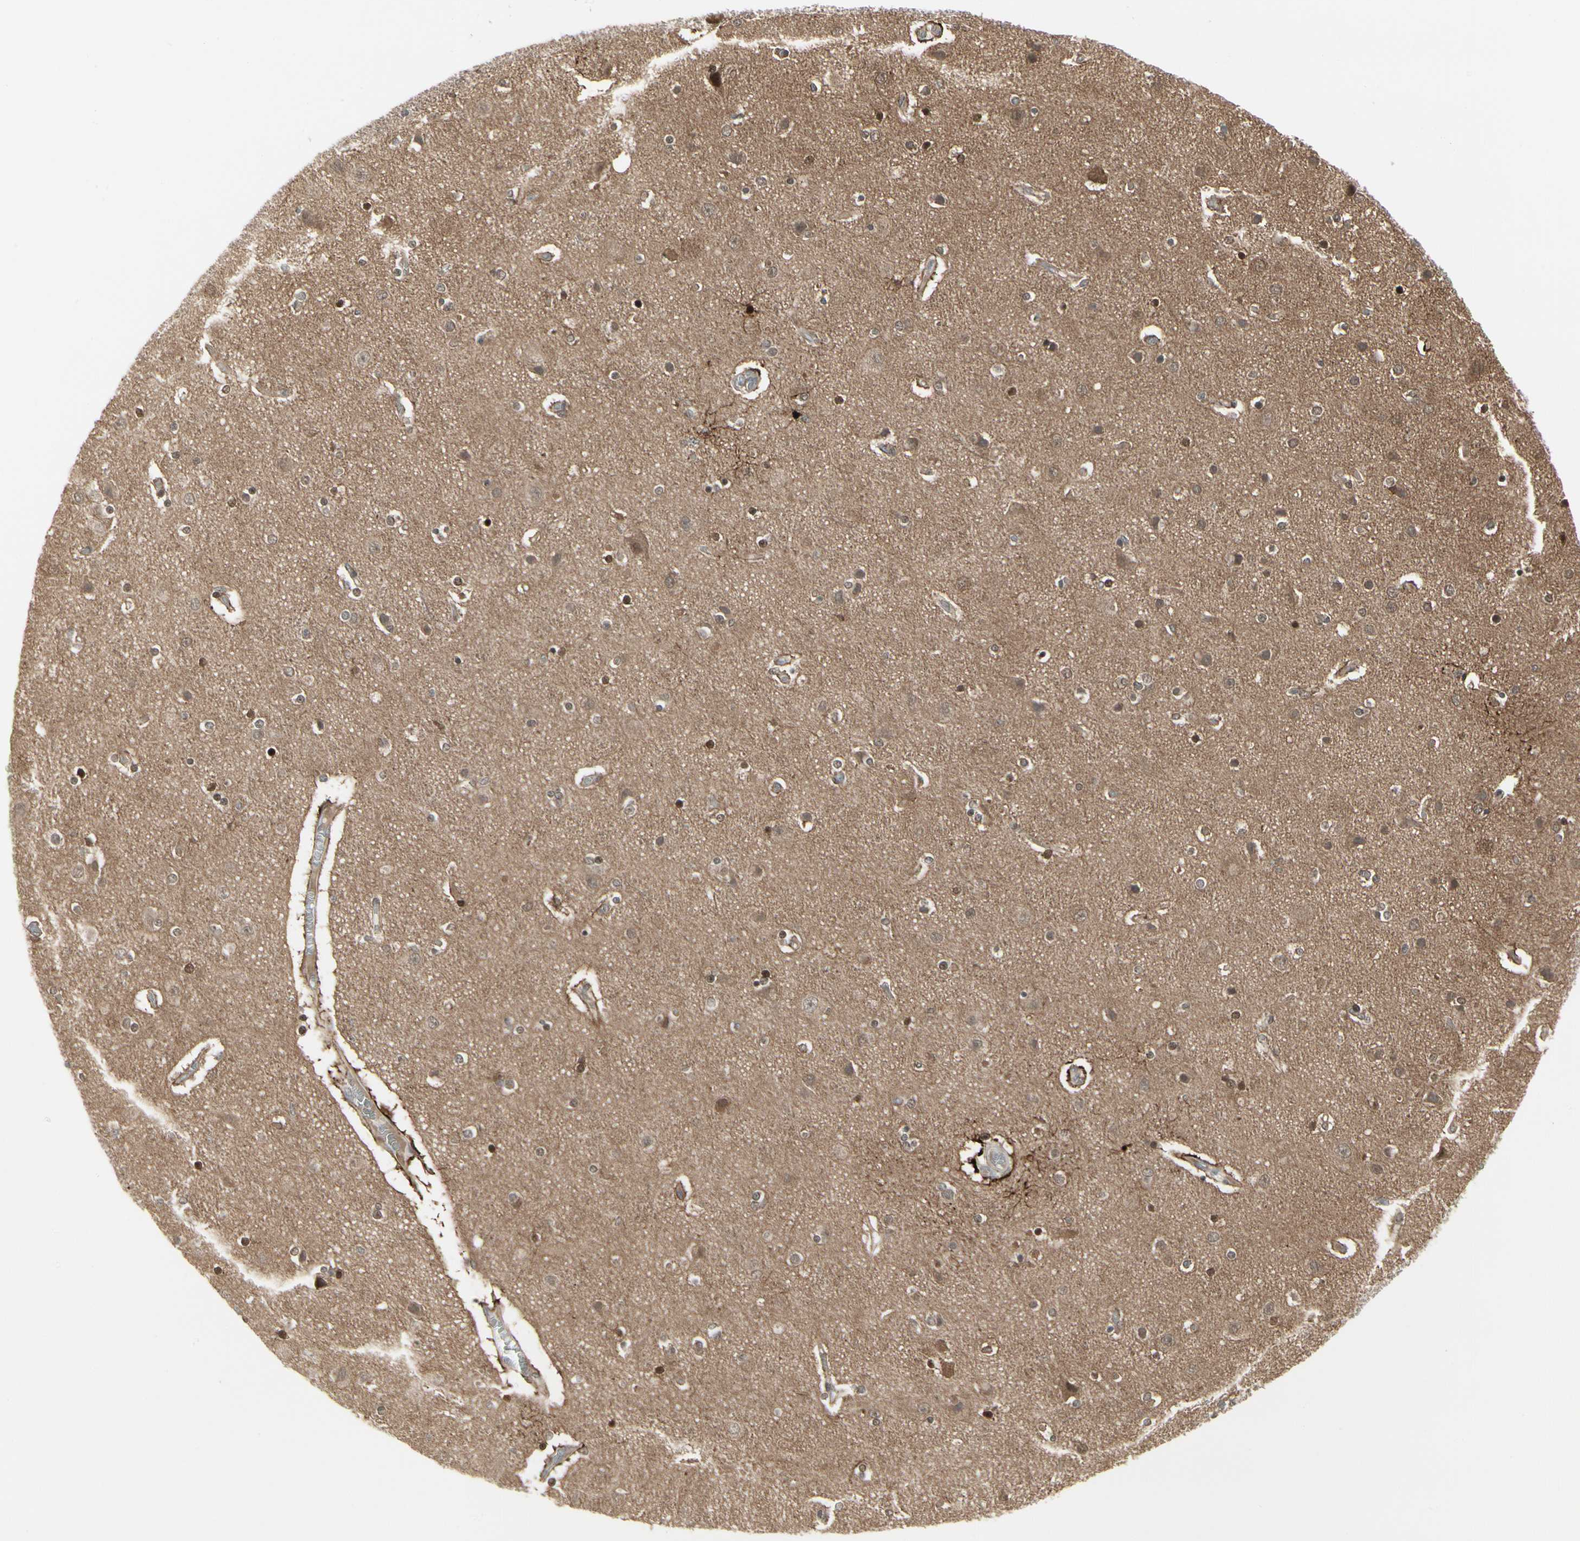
{"staining": {"intensity": "moderate", "quantity": "25%-75%", "location": "cytoplasmic/membranous"}, "tissue": "cerebral cortex", "cell_type": "Endothelial cells", "image_type": "normal", "snomed": [{"axis": "morphology", "description": "Normal tissue, NOS"}, {"axis": "topography", "description": "Cerebral cortex"}], "caption": "Immunohistochemical staining of normal human cerebral cortex shows moderate cytoplasmic/membranous protein positivity in approximately 25%-75% of endothelial cells. (DAB IHC, brown staining for protein, blue staining for nuclei).", "gene": "IGFBP6", "patient": {"sex": "female", "age": 54}}